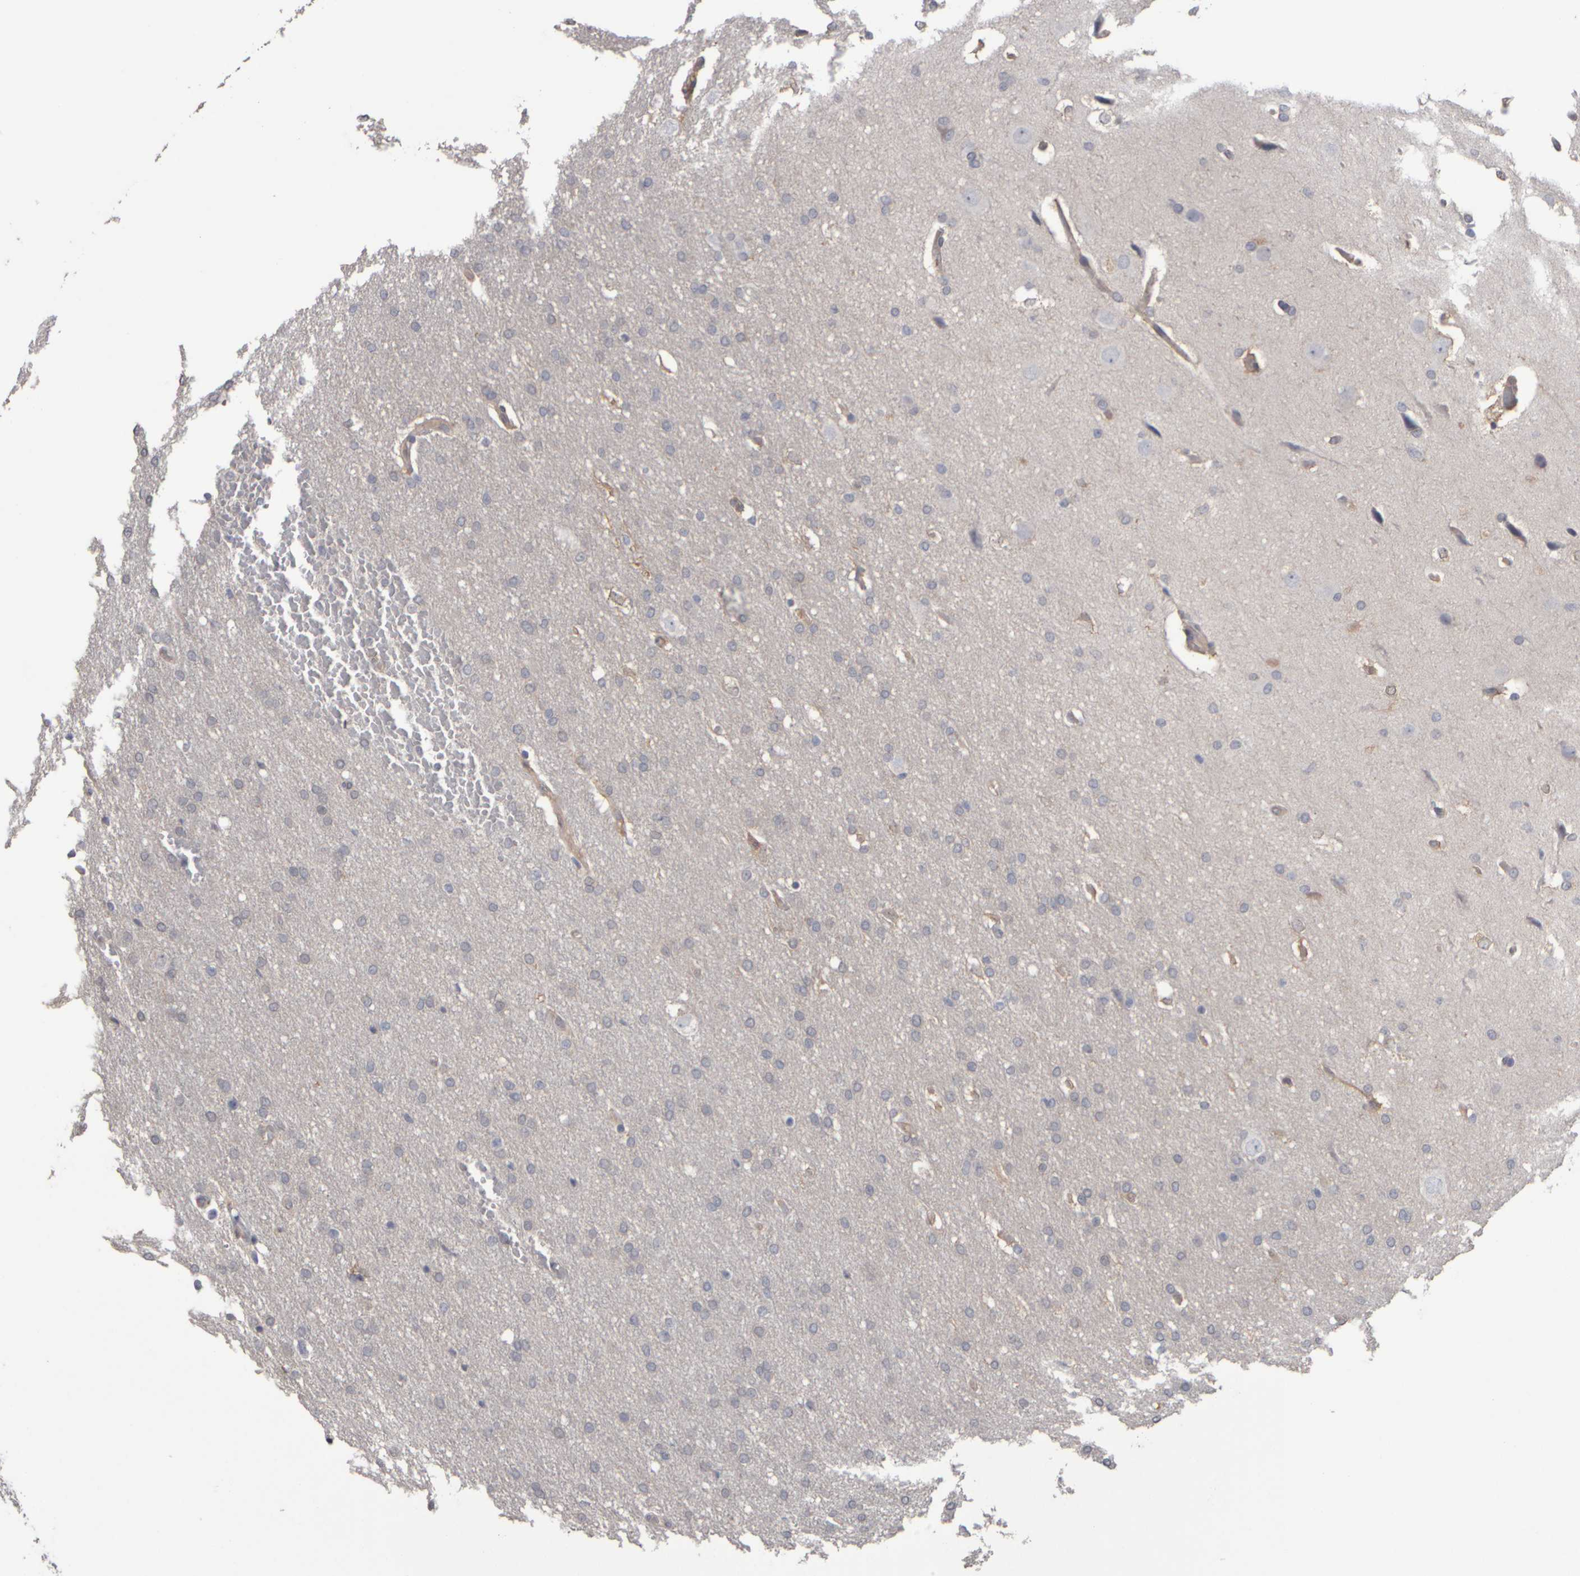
{"staining": {"intensity": "negative", "quantity": "none", "location": "none"}, "tissue": "glioma", "cell_type": "Tumor cells", "image_type": "cancer", "snomed": [{"axis": "morphology", "description": "Glioma, malignant, Low grade"}, {"axis": "topography", "description": "Brain"}], "caption": "Glioma was stained to show a protein in brown. There is no significant staining in tumor cells.", "gene": "EPHX2", "patient": {"sex": "female", "age": 37}}